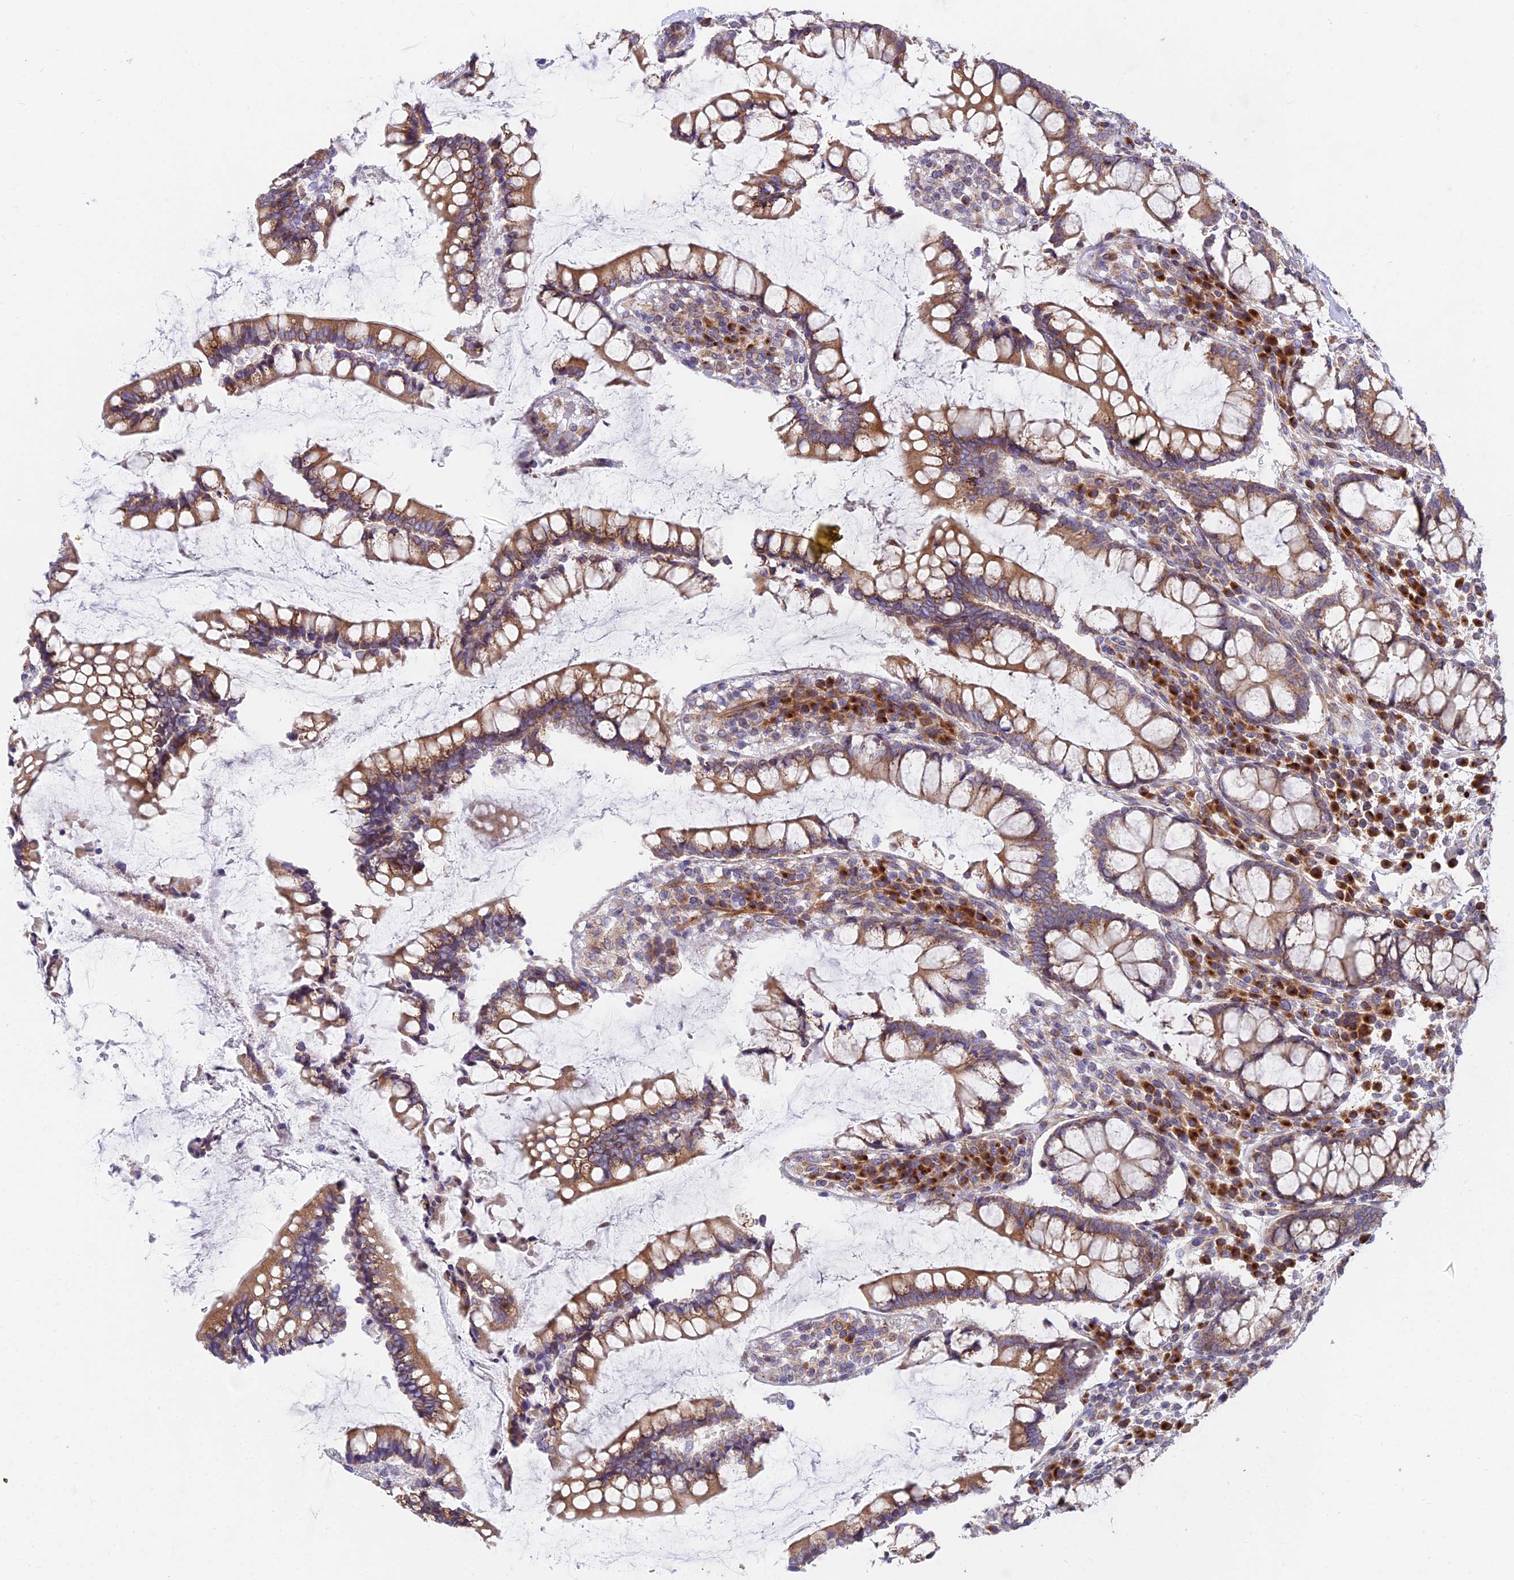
{"staining": {"intensity": "weak", "quantity": ">75%", "location": "cytoplasmic/membranous"}, "tissue": "colon", "cell_type": "Endothelial cells", "image_type": "normal", "snomed": [{"axis": "morphology", "description": "Normal tissue, NOS"}, {"axis": "topography", "description": "Colon"}], "caption": "Protein expression by IHC shows weak cytoplasmic/membranous expression in about >75% of endothelial cells in benign colon.", "gene": "TBC1D20", "patient": {"sex": "female", "age": 79}}